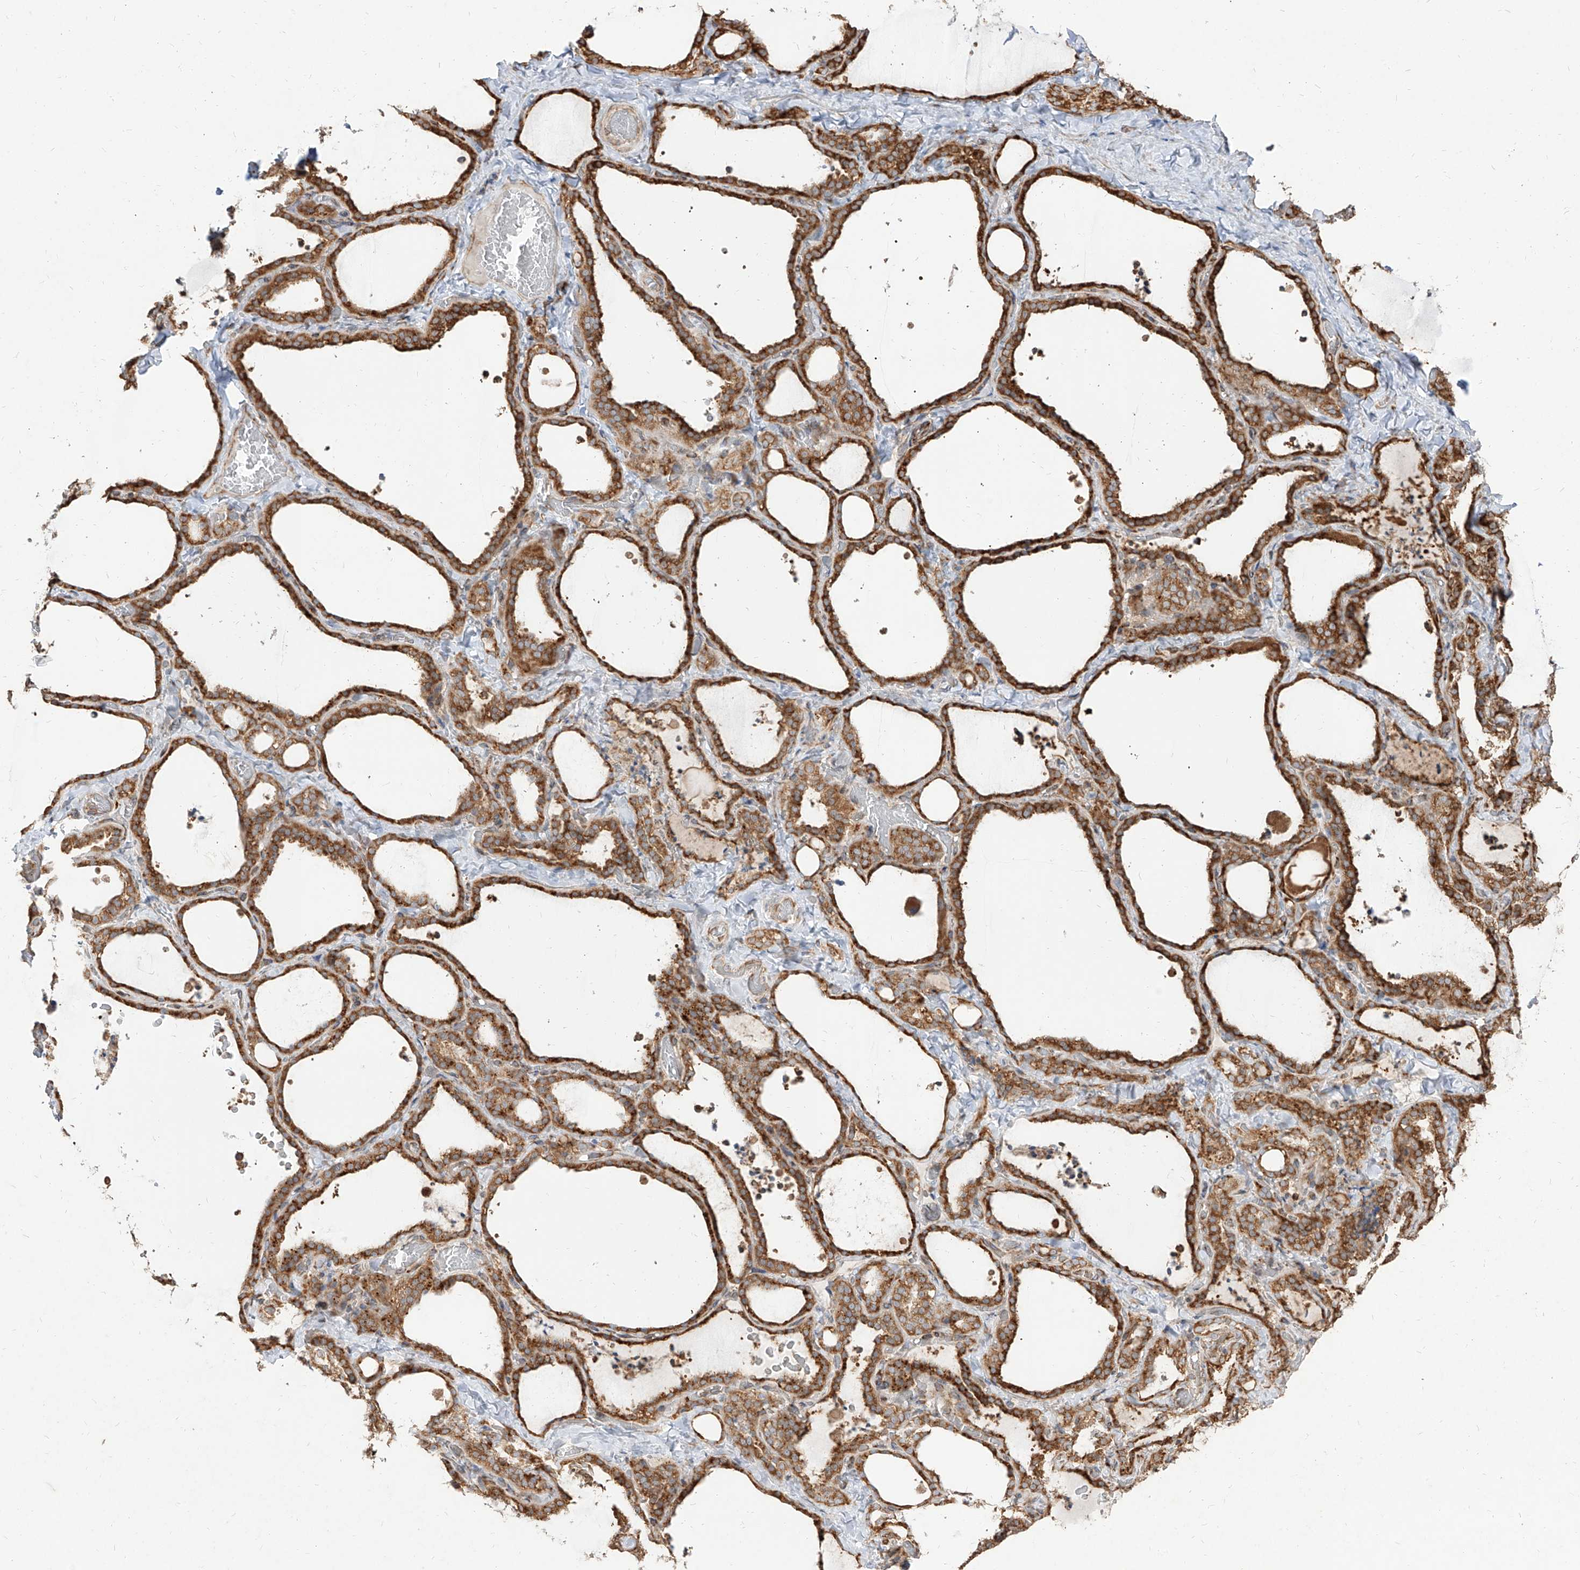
{"staining": {"intensity": "strong", "quantity": ">75%", "location": "cytoplasmic/membranous"}, "tissue": "thyroid gland", "cell_type": "Glandular cells", "image_type": "normal", "snomed": [{"axis": "morphology", "description": "Normal tissue, NOS"}, {"axis": "topography", "description": "Thyroid gland"}], "caption": "A histopathology image of human thyroid gland stained for a protein exhibits strong cytoplasmic/membranous brown staining in glandular cells. Nuclei are stained in blue.", "gene": "RPS25", "patient": {"sex": "female", "age": 22}}